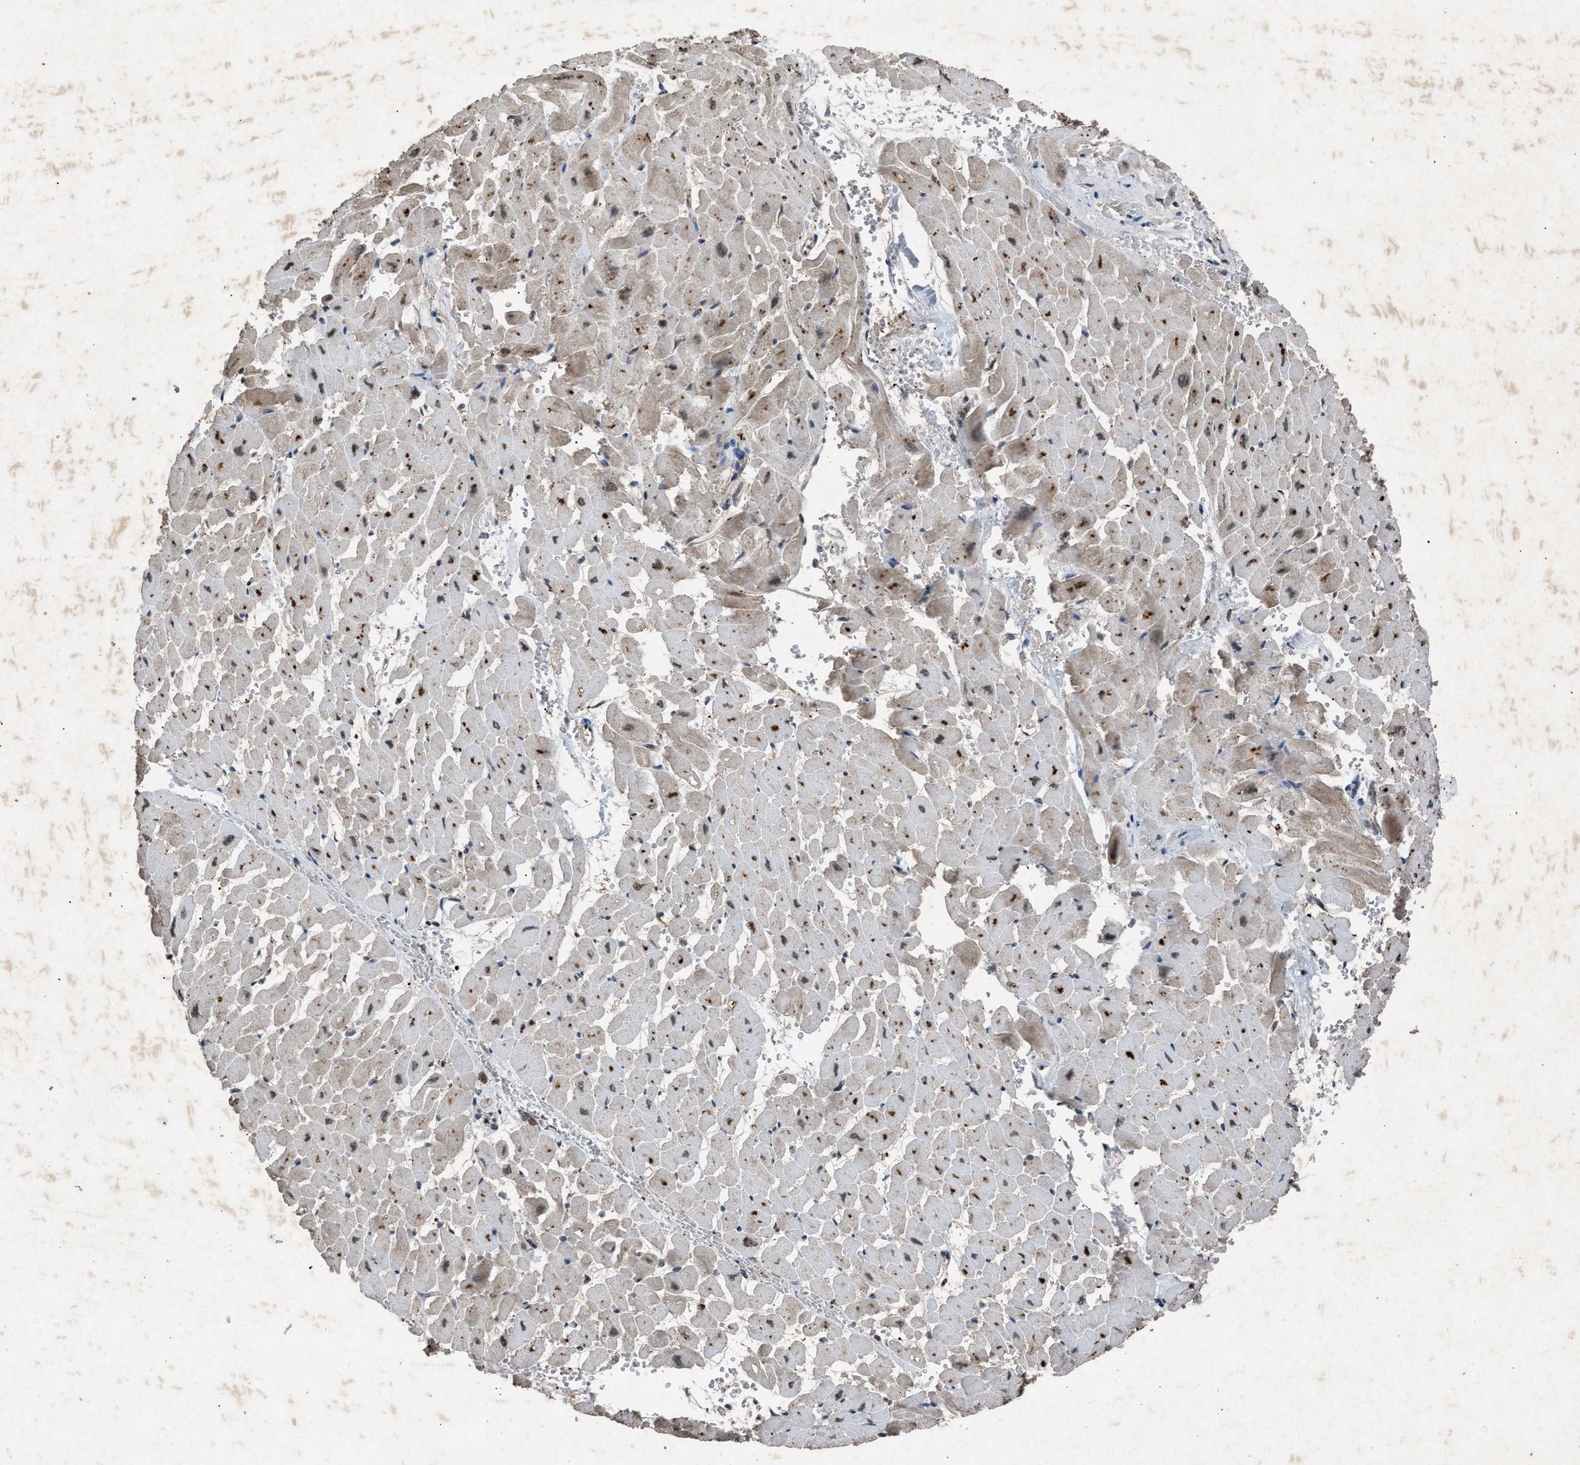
{"staining": {"intensity": "moderate", "quantity": ">75%", "location": "cytoplasmic/membranous,nuclear"}, "tissue": "heart muscle", "cell_type": "Cardiomyocytes", "image_type": "normal", "snomed": [{"axis": "morphology", "description": "Normal tissue, NOS"}, {"axis": "topography", "description": "Heart"}], "caption": "Protein expression by IHC displays moderate cytoplasmic/membranous,nuclear expression in about >75% of cardiomyocytes in benign heart muscle.", "gene": "PSMD1", "patient": {"sex": "male", "age": 45}}